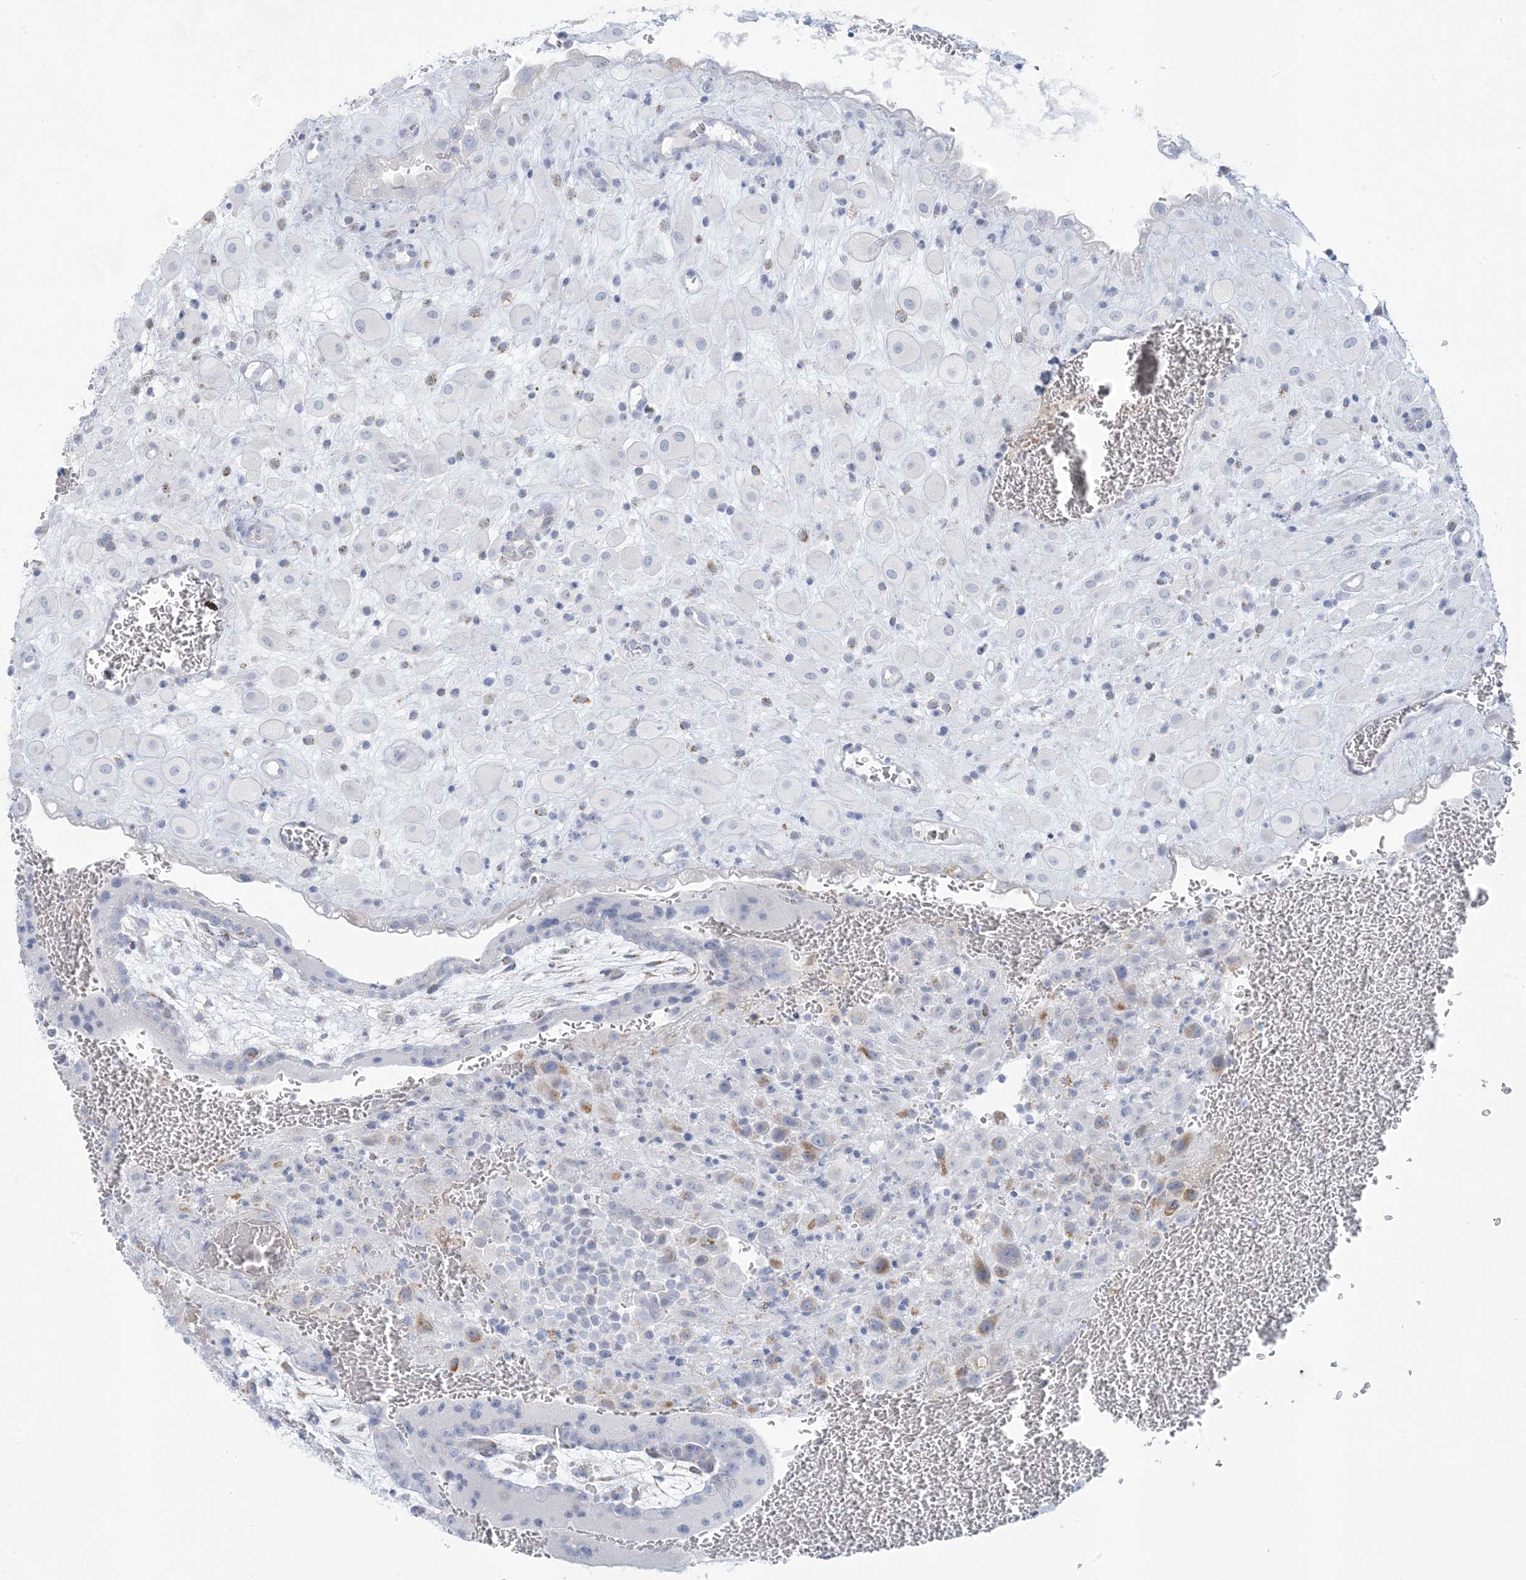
{"staining": {"intensity": "negative", "quantity": "none", "location": "none"}, "tissue": "placenta", "cell_type": "Decidual cells", "image_type": "normal", "snomed": [{"axis": "morphology", "description": "Normal tissue, NOS"}, {"axis": "topography", "description": "Placenta"}], "caption": "Immunohistochemistry histopathology image of benign placenta: human placenta stained with DAB displays no significant protein positivity in decidual cells. The staining is performed using DAB (3,3'-diaminobenzidine) brown chromogen with nuclei counter-stained in using hematoxylin.", "gene": "ZDHHC4", "patient": {"sex": "female", "age": 35}}